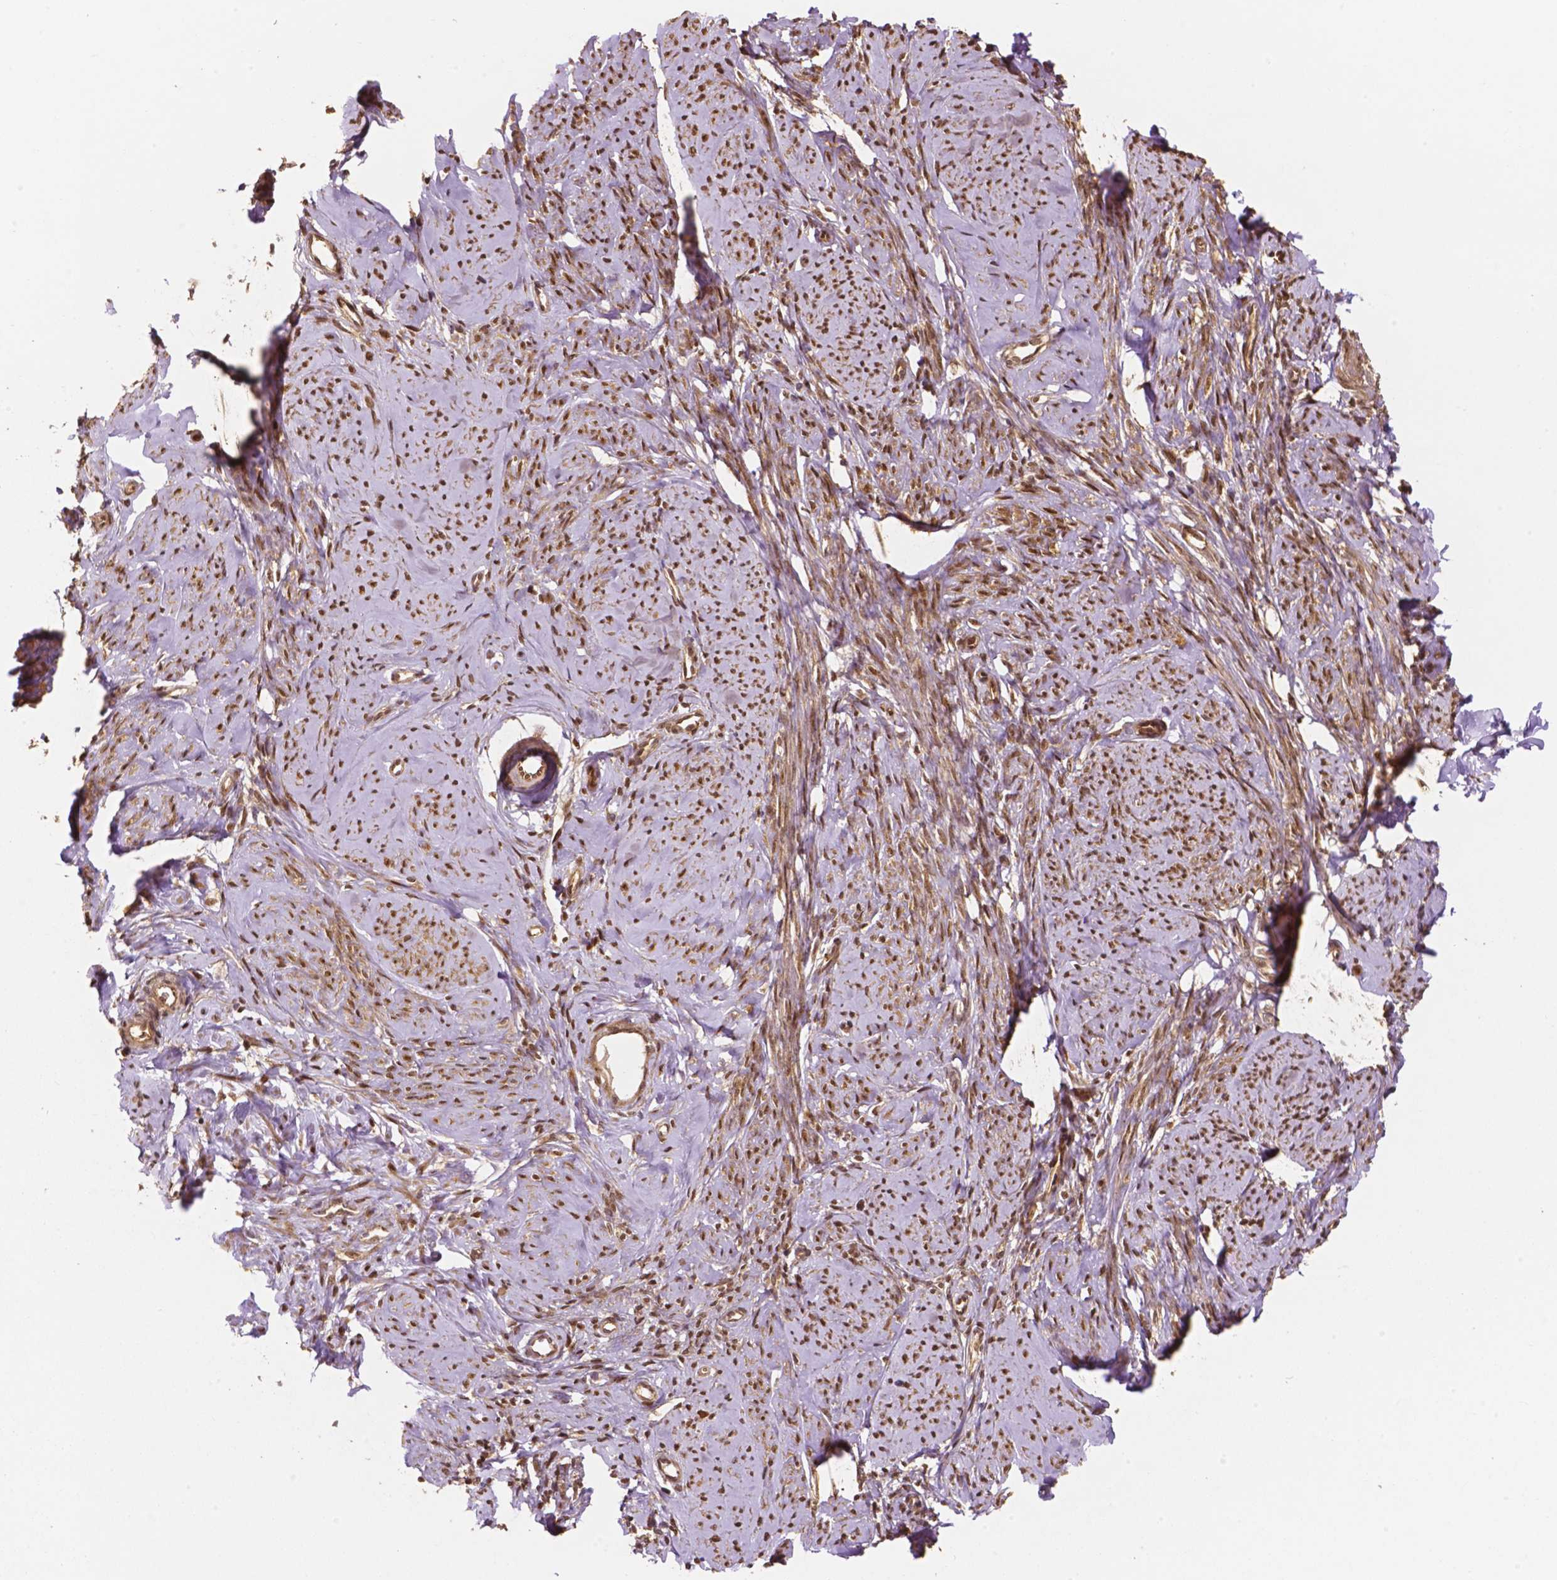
{"staining": {"intensity": "moderate", "quantity": ">75%", "location": "cytoplasmic/membranous,nuclear"}, "tissue": "smooth muscle", "cell_type": "Smooth muscle cells", "image_type": "normal", "snomed": [{"axis": "morphology", "description": "Normal tissue, NOS"}, {"axis": "topography", "description": "Smooth muscle"}], "caption": "Unremarkable smooth muscle reveals moderate cytoplasmic/membranous,nuclear expression in approximately >75% of smooth muscle cells, visualized by immunohistochemistry. (DAB (3,3'-diaminobenzidine) IHC, brown staining for protein, blue staining for nuclei).", "gene": "YAP1", "patient": {"sex": "female", "age": 48}}